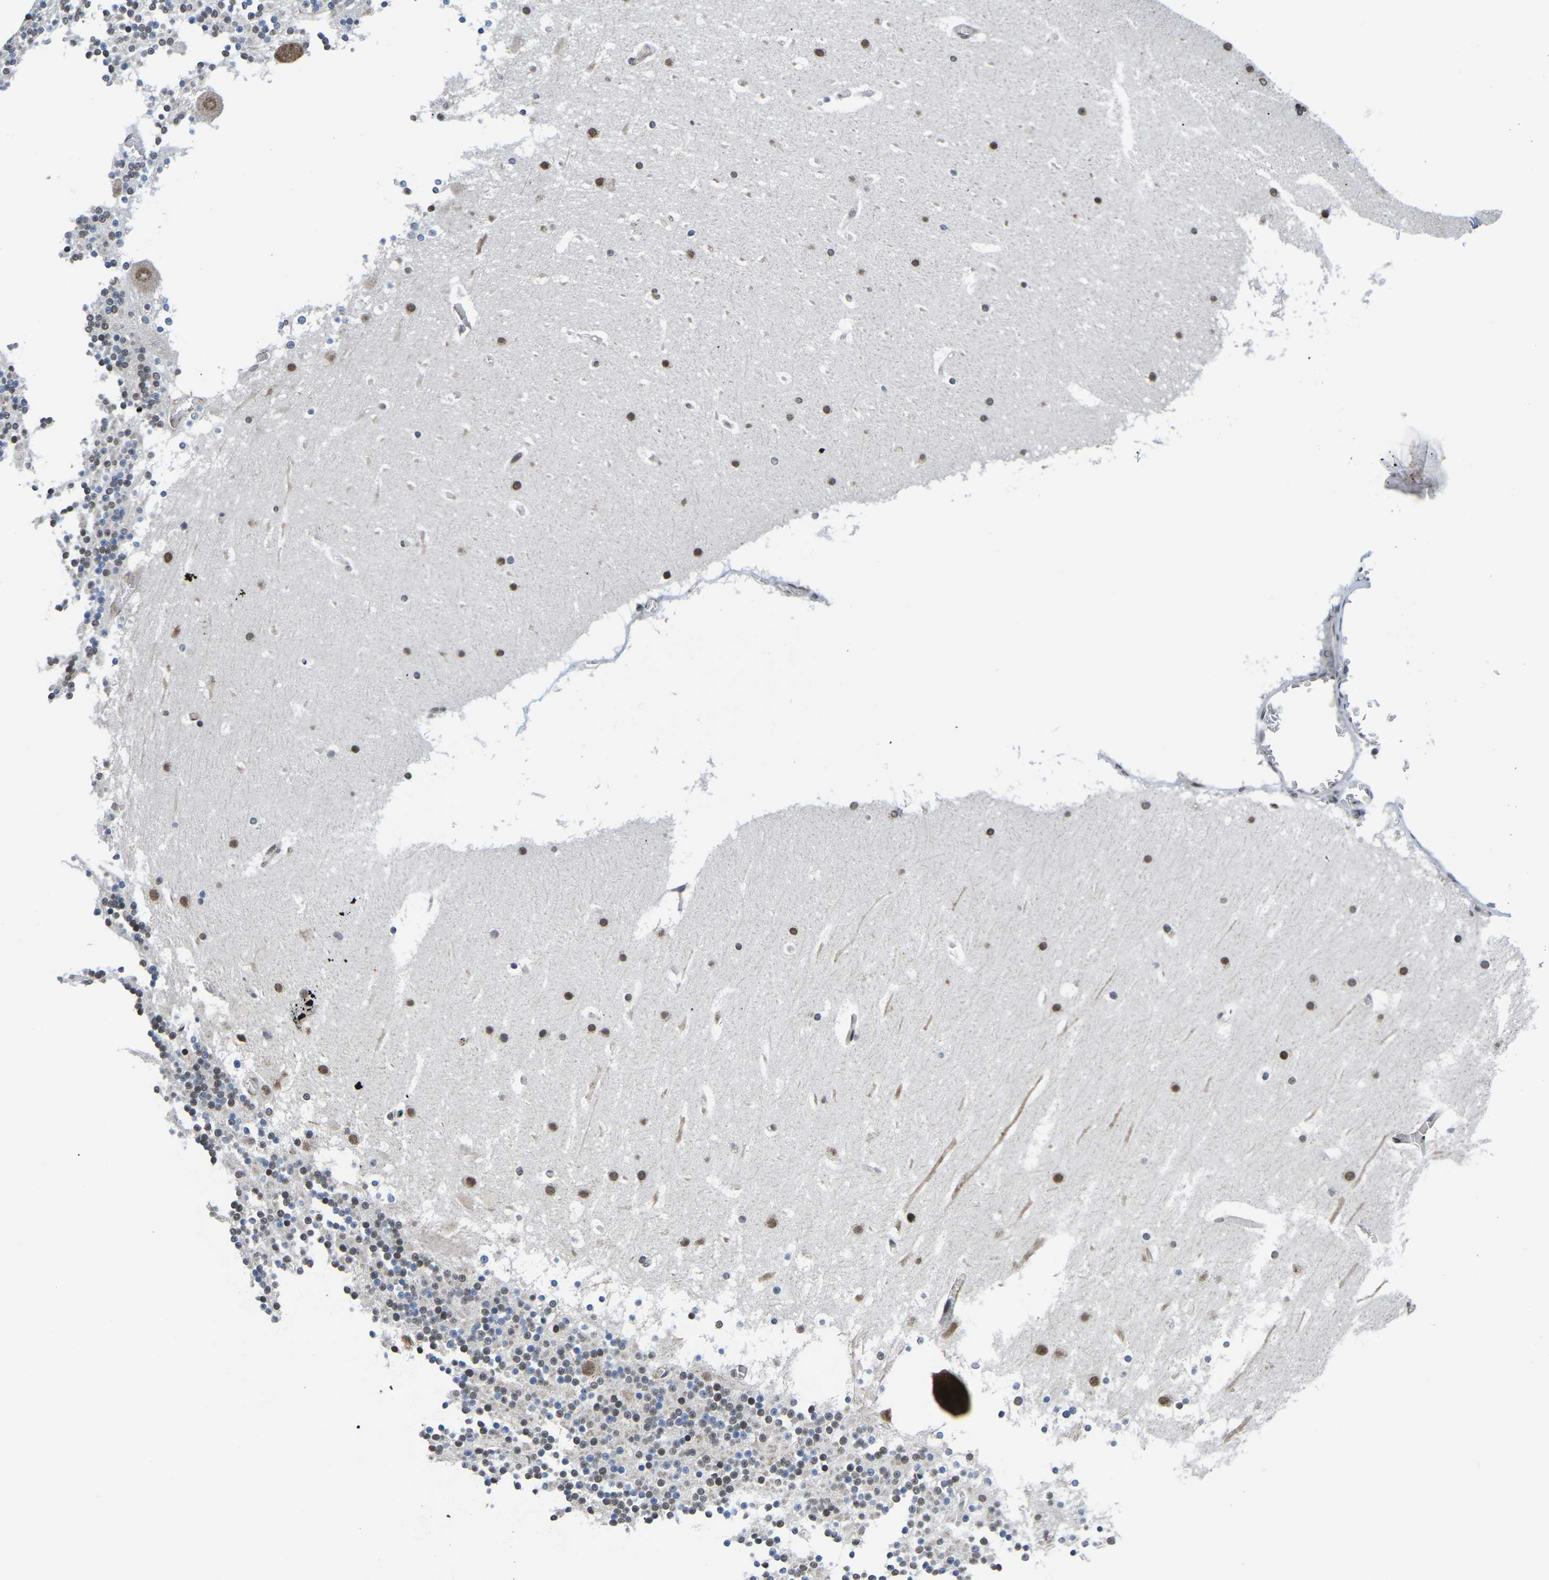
{"staining": {"intensity": "moderate", "quantity": "<25%", "location": "nuclear"}, "tissue": "cerebellum", "cell_type": "Cells in granular layer", "image_type": "normal", "snomed": [{"axis": "morphology", "description": "Normal tissue, NOS"}, {"axis": "topography", "description": "Cerebellum"}], "caption": "Protein expression analysis of benign cerebellum shows moderate nuclear positivity in approximately <25% of cells in granular layer. The staining is performed using DAB (3,3'-diaminobenzidine) brown chromogen to label protein expression. The nuclei are counter-stained blue using hematoxylin.", "gene": "CCNE1", "patient": {"sex": "male", "age": 45}}